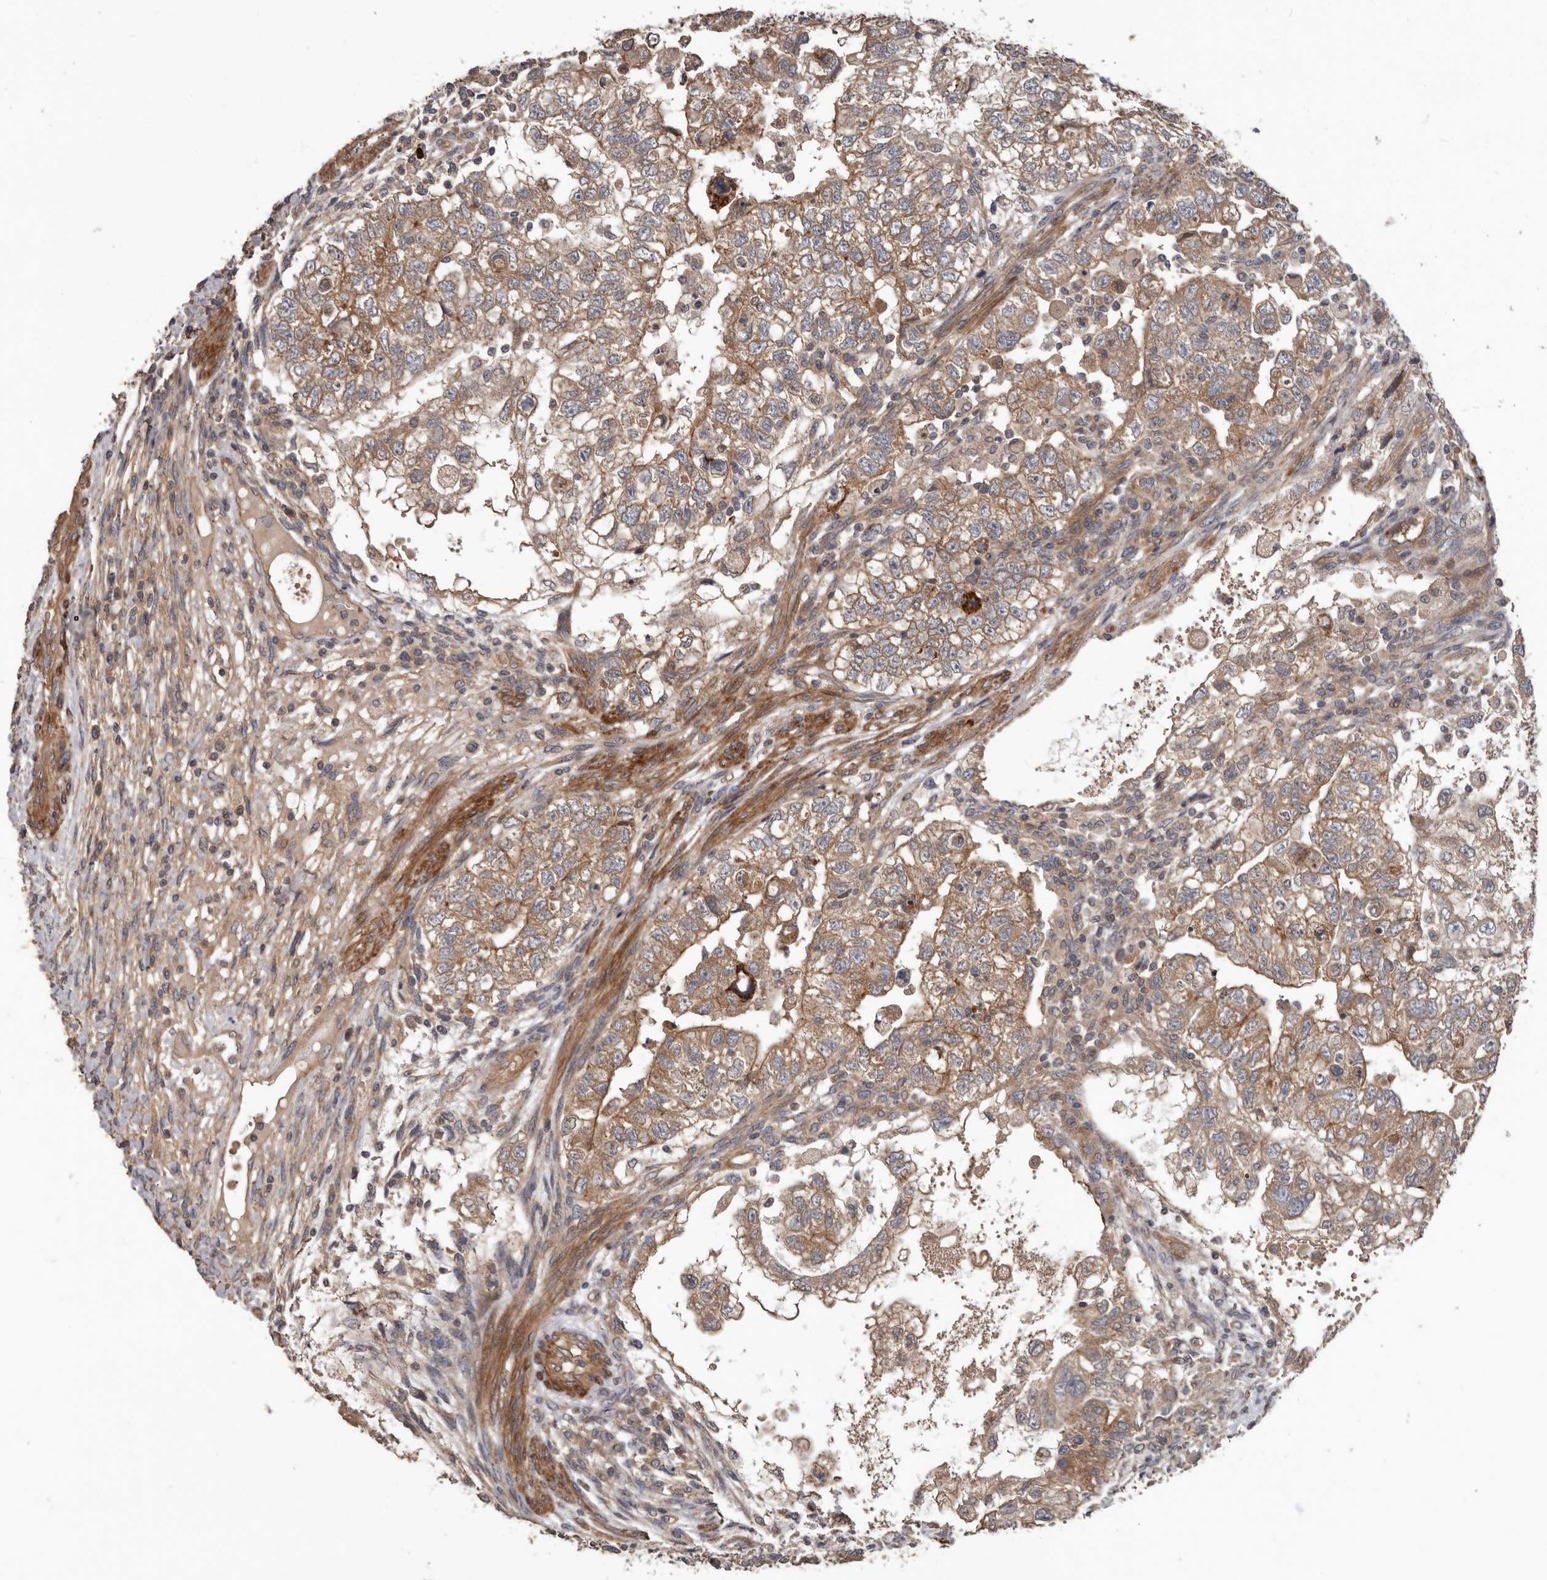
{"staining": {"intensity": "moderate", "quantity": ">75%", "location": "cytoplasmic/membranous"}, "tissue": "testis cancer", "cell_type": "Tumor cells", "image_type": "cancer", "snomed": [{"axis": "morphology", "description": "Carcinoma, Embryonal, NOS"}, {"axis": "topography", "description": "Testis"}], "caption": "This histopathology image exhibits immunohistochemistry staining of embryonal carcinoma (testis), with medium moderate cytoplasmic/membranous positivity in about >75% of tumor cells.", "gene": "ARHGEF5", "patient": {"sex": "male", "age": 37}}